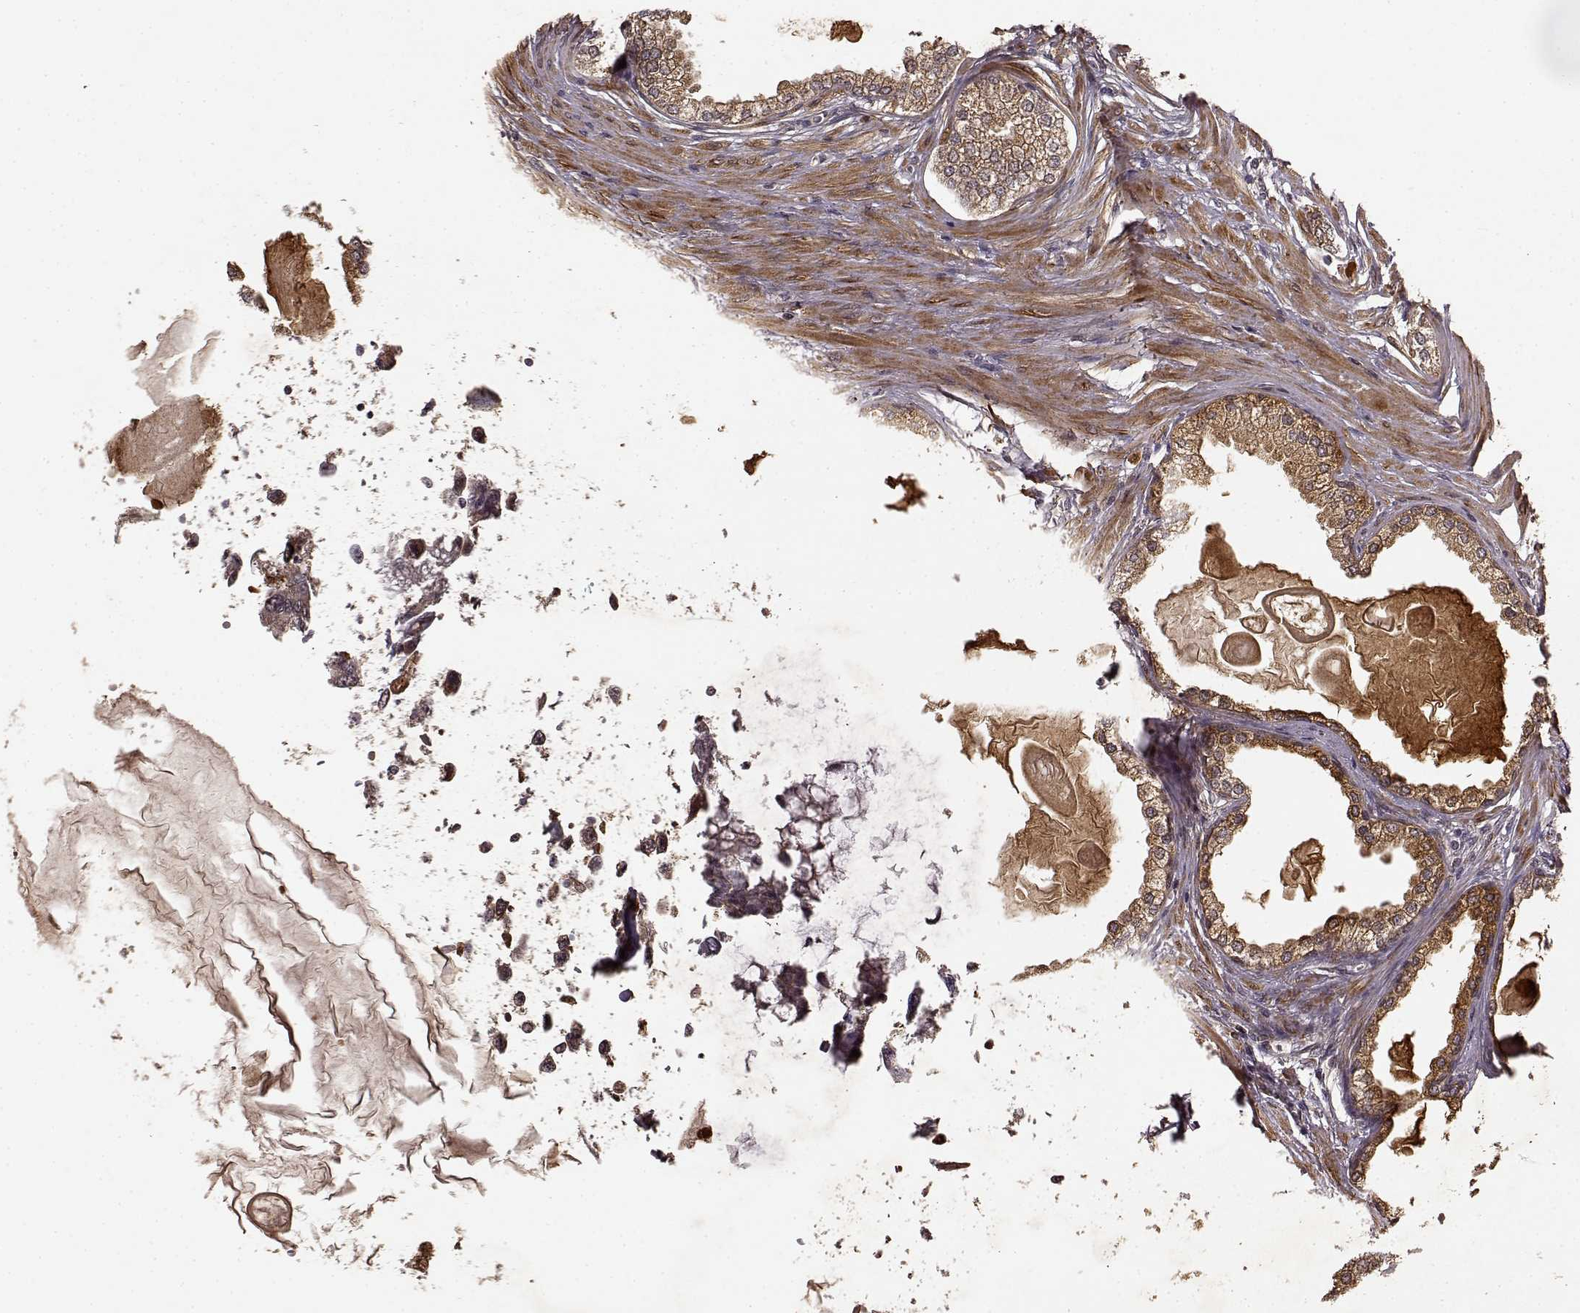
{"staining": {"intensity": "moderate", "quantity": "25%-75%", "location": "cytoplasmic/membranous"}, "tissue": "prostate cancer", "cell_type": "Tumor cells", "image_type": "cancer", "snomed": [{"axis": "morphology", "description": "Normal tissue, NOS"}, {"axis": "morphology", "description": "Adenocarcinoma, High grade"}, {"axis": "topography", "description": "Prostate"}], "caption": "Prostate cancer (adenocarcinoma (high-grade)) stained for a protein (brown) reveals moderate cytoplasmic/membranous positive staining in approximately 25%-75% of tumor cells.", "gene": "FSTL1", "patient": {"sex": "male", "age": 83}}